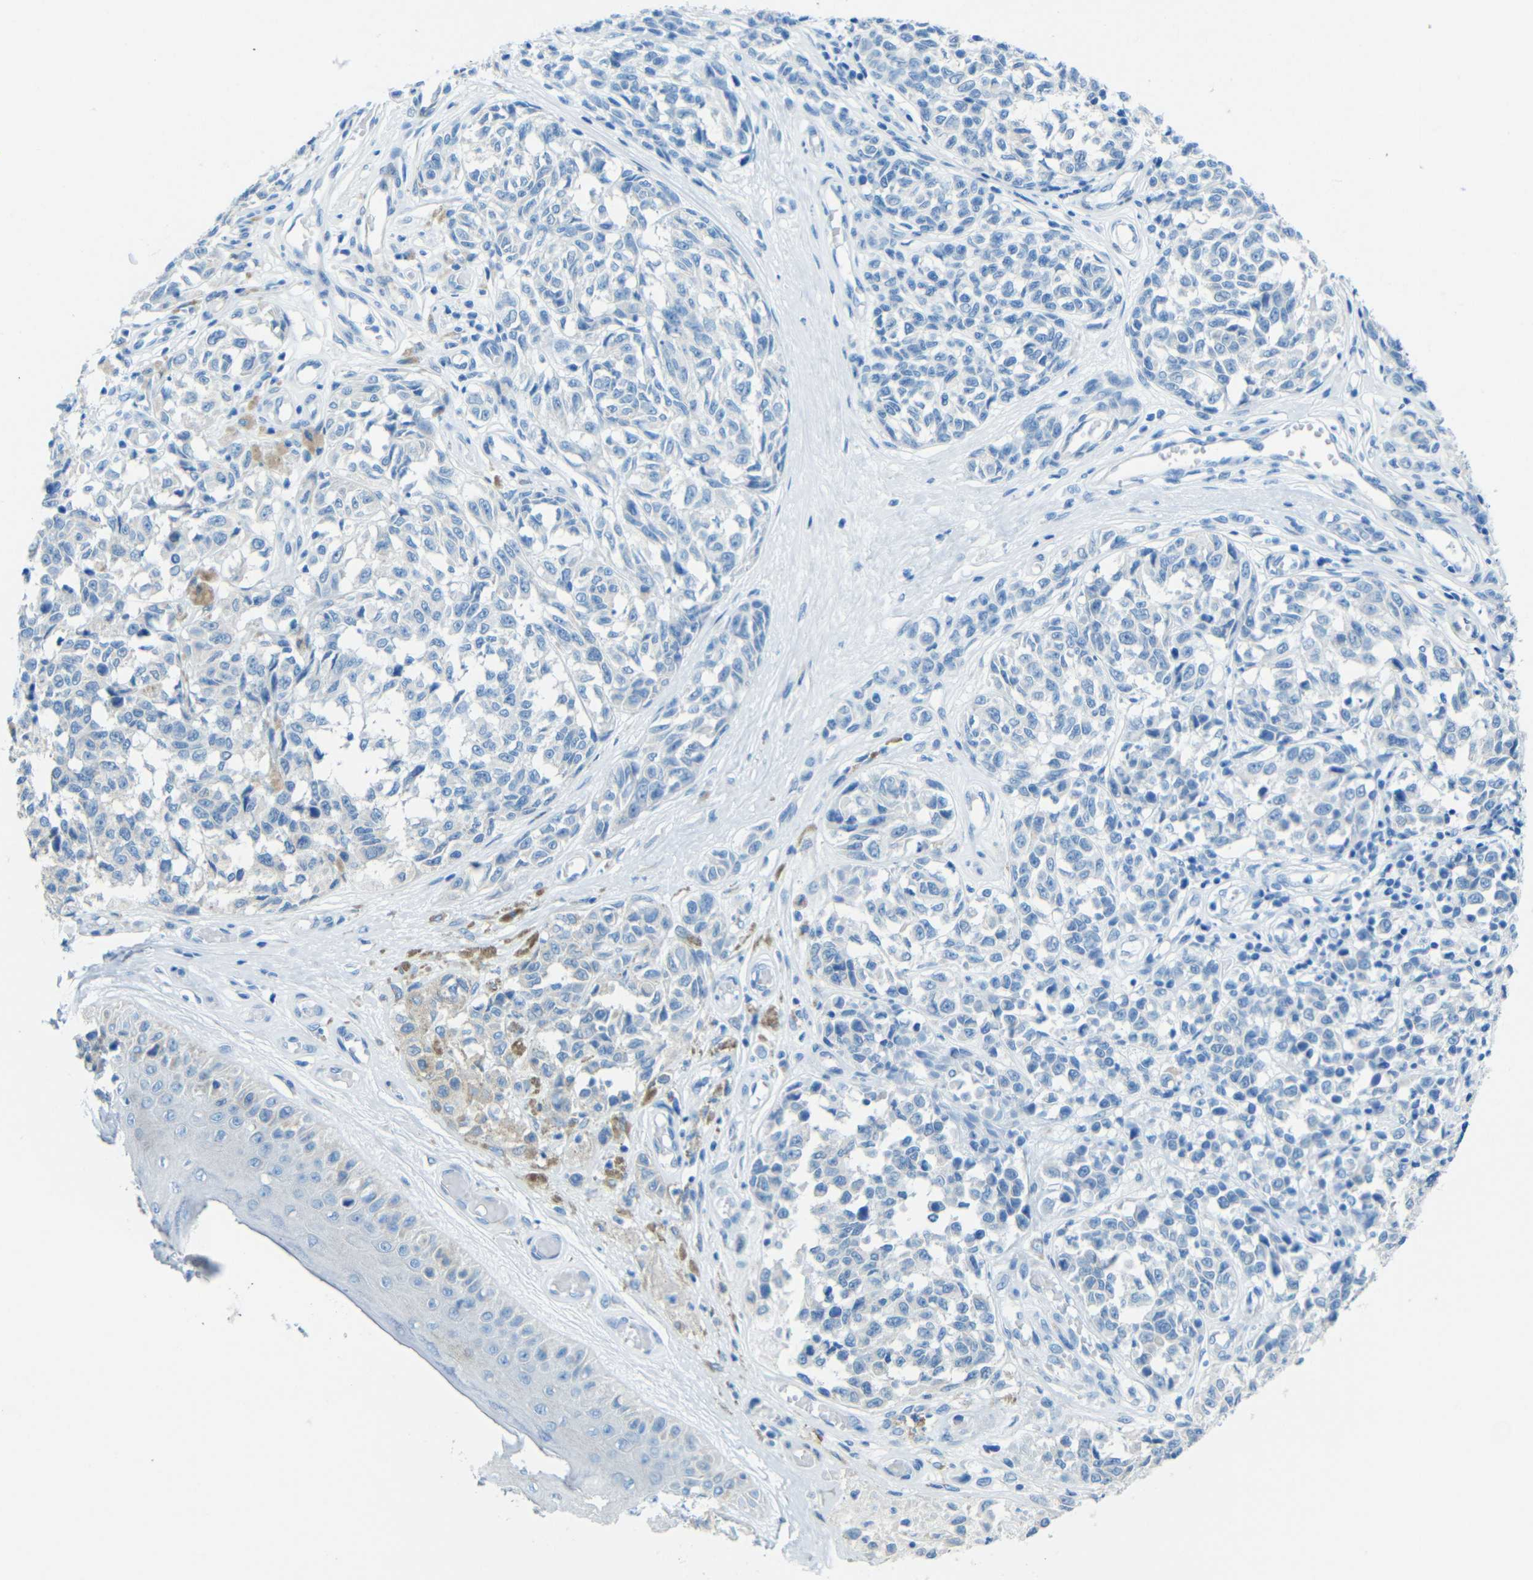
{"staining": {"intensity": "weak", "quantity": "<25%", "location": "cytoplasmic/membranous"}, "tissue": "melanoma", "cell_type": "Tumor cells", "image_type": "cancer", "snomed": [{"axis": "morphology", "description": "Malignant melanoma, NOS"}, {"axis": "topography", "description": "Skin"}], "caption": "The histopathology image displays no staining of tumor cells in malignant melanoma.", "gene": "TUBB4B", "patient": {"sex": "female", "age": 64}}